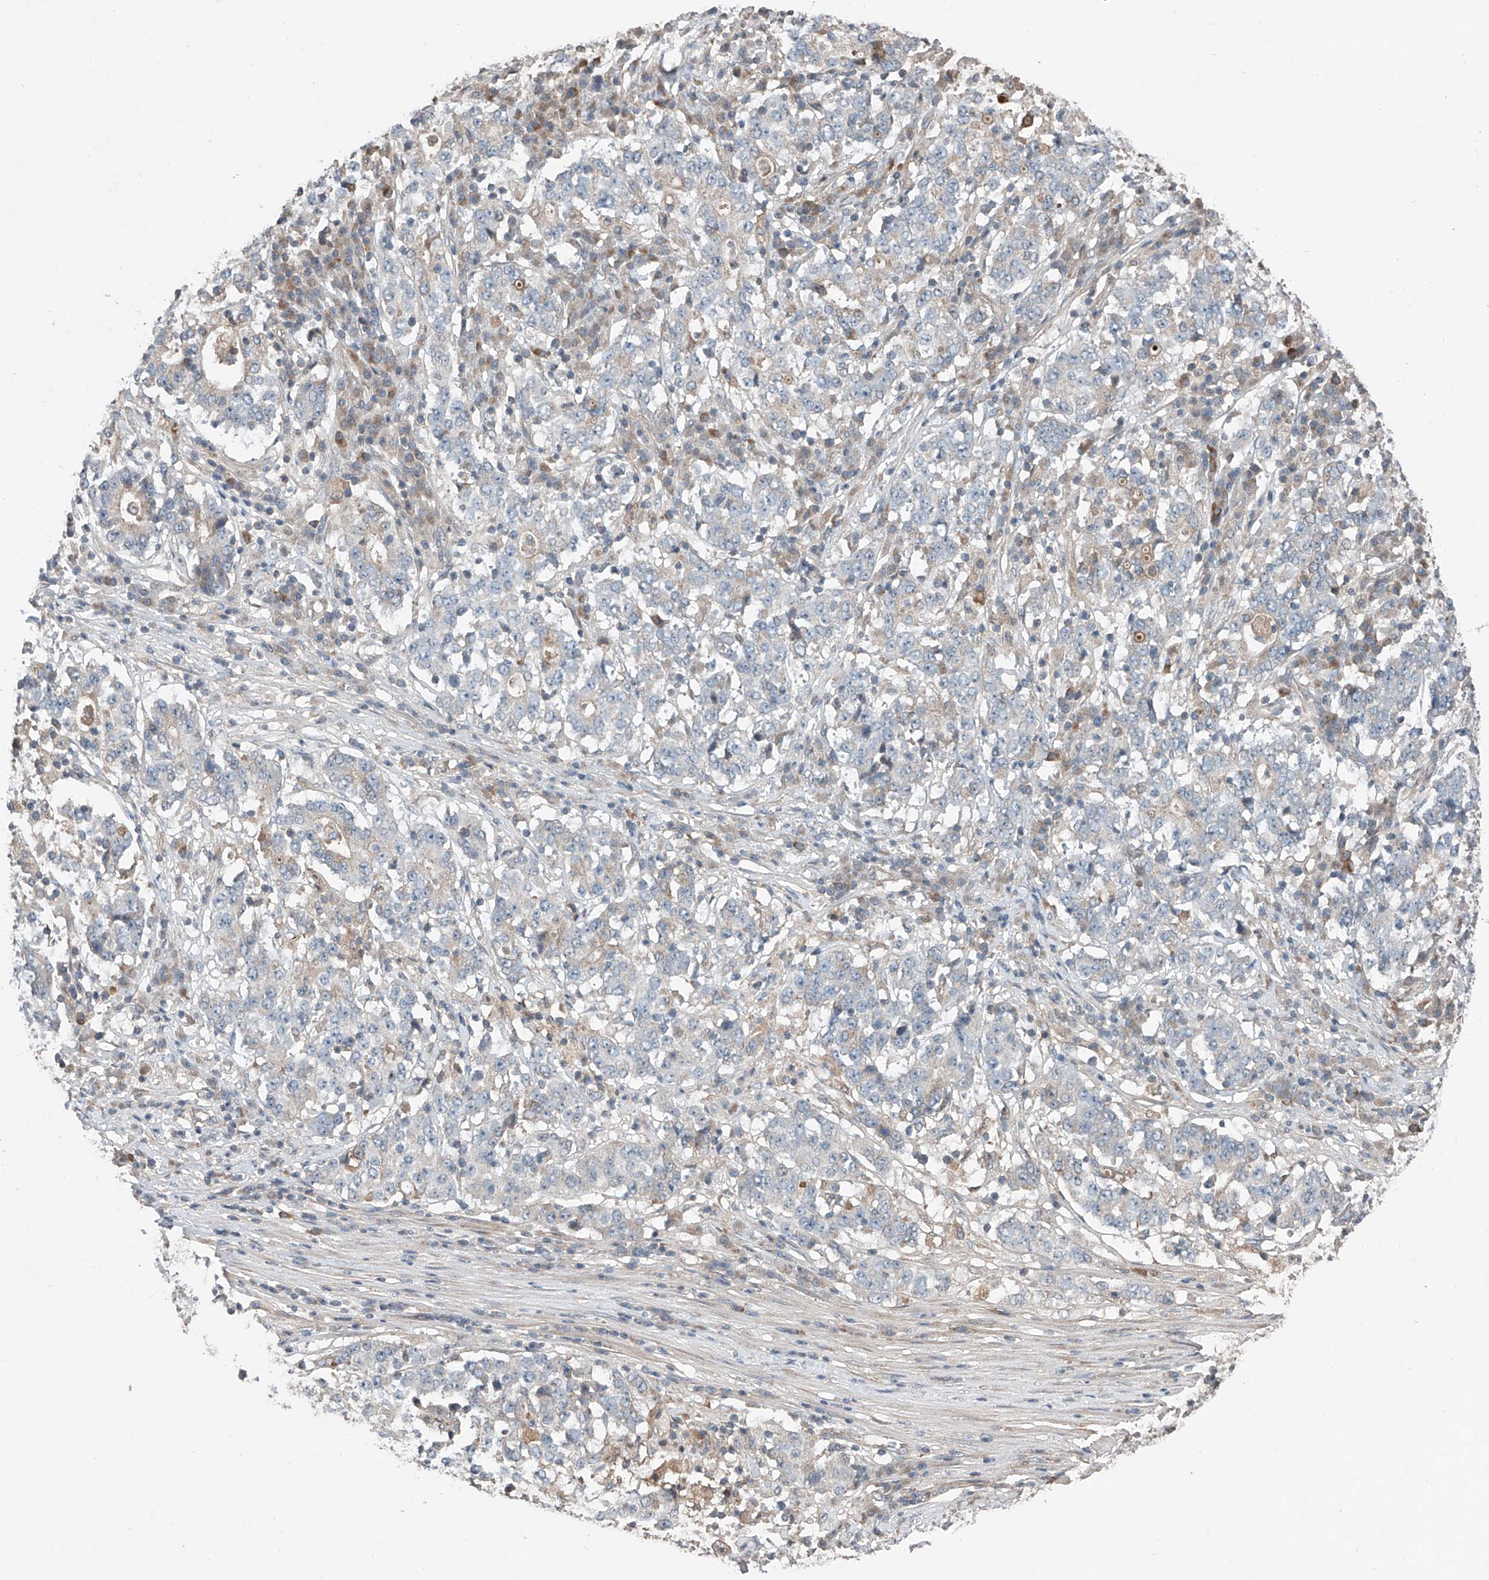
{"staining": {"intensity": "negative", "quantity": "none", "location": "none"}, "tissue": "stomach cancer", "cell_type": "Tumor cells", "image_type": "cancer", "snomed": [{"axis": "morphology", "description": "Adenocarcinoma, NOS"}, {"axis": "topography", "description": "Stomach"}], "caption": "This image is of stomach cancer stained with immunohistochemistry (IHC) to label a protein in brown with the nuclei are counter-stained blue. There is no positivity in tumor cells.", "gene": "ADAM23", "patient": {"sex": "male", "age": 59}}